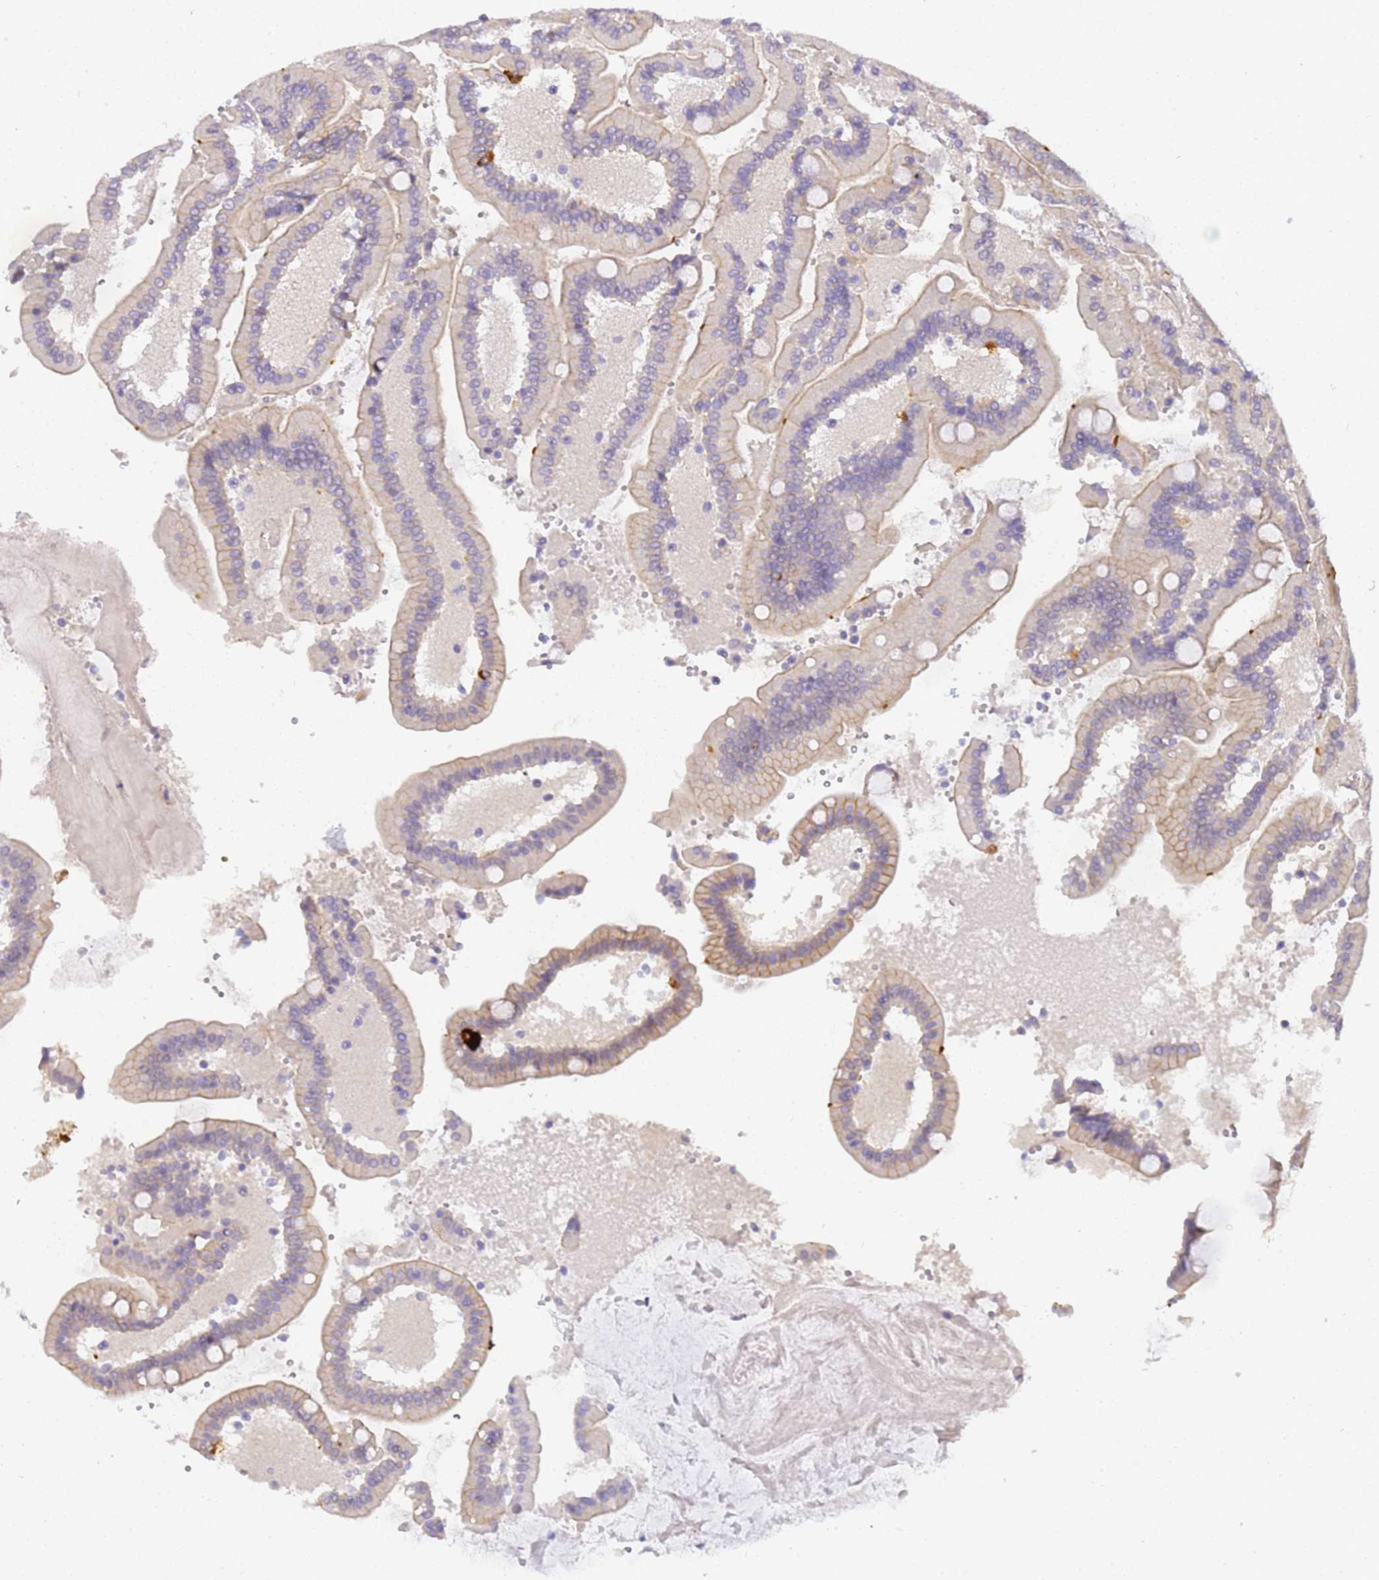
{"staining": {"intensity": "weak", "quantity": "<25%", "location": "cytoplasmic/membranous"}, "tissue": "duodenum", "cell_type": "Glandular cells", "image_type": "normal", "snomed": [{"axis": "morphology", "description": "Normal tissue, NOS"}, {"axis": "topography", "description": "Duodenum"}], "caption": "A photomicrograph of human duodenum is negative for staining in glandular cells. Nuclei are stained in blue.", "gene": "GON4L", "patient": {"sex": "female", "age": 62}}